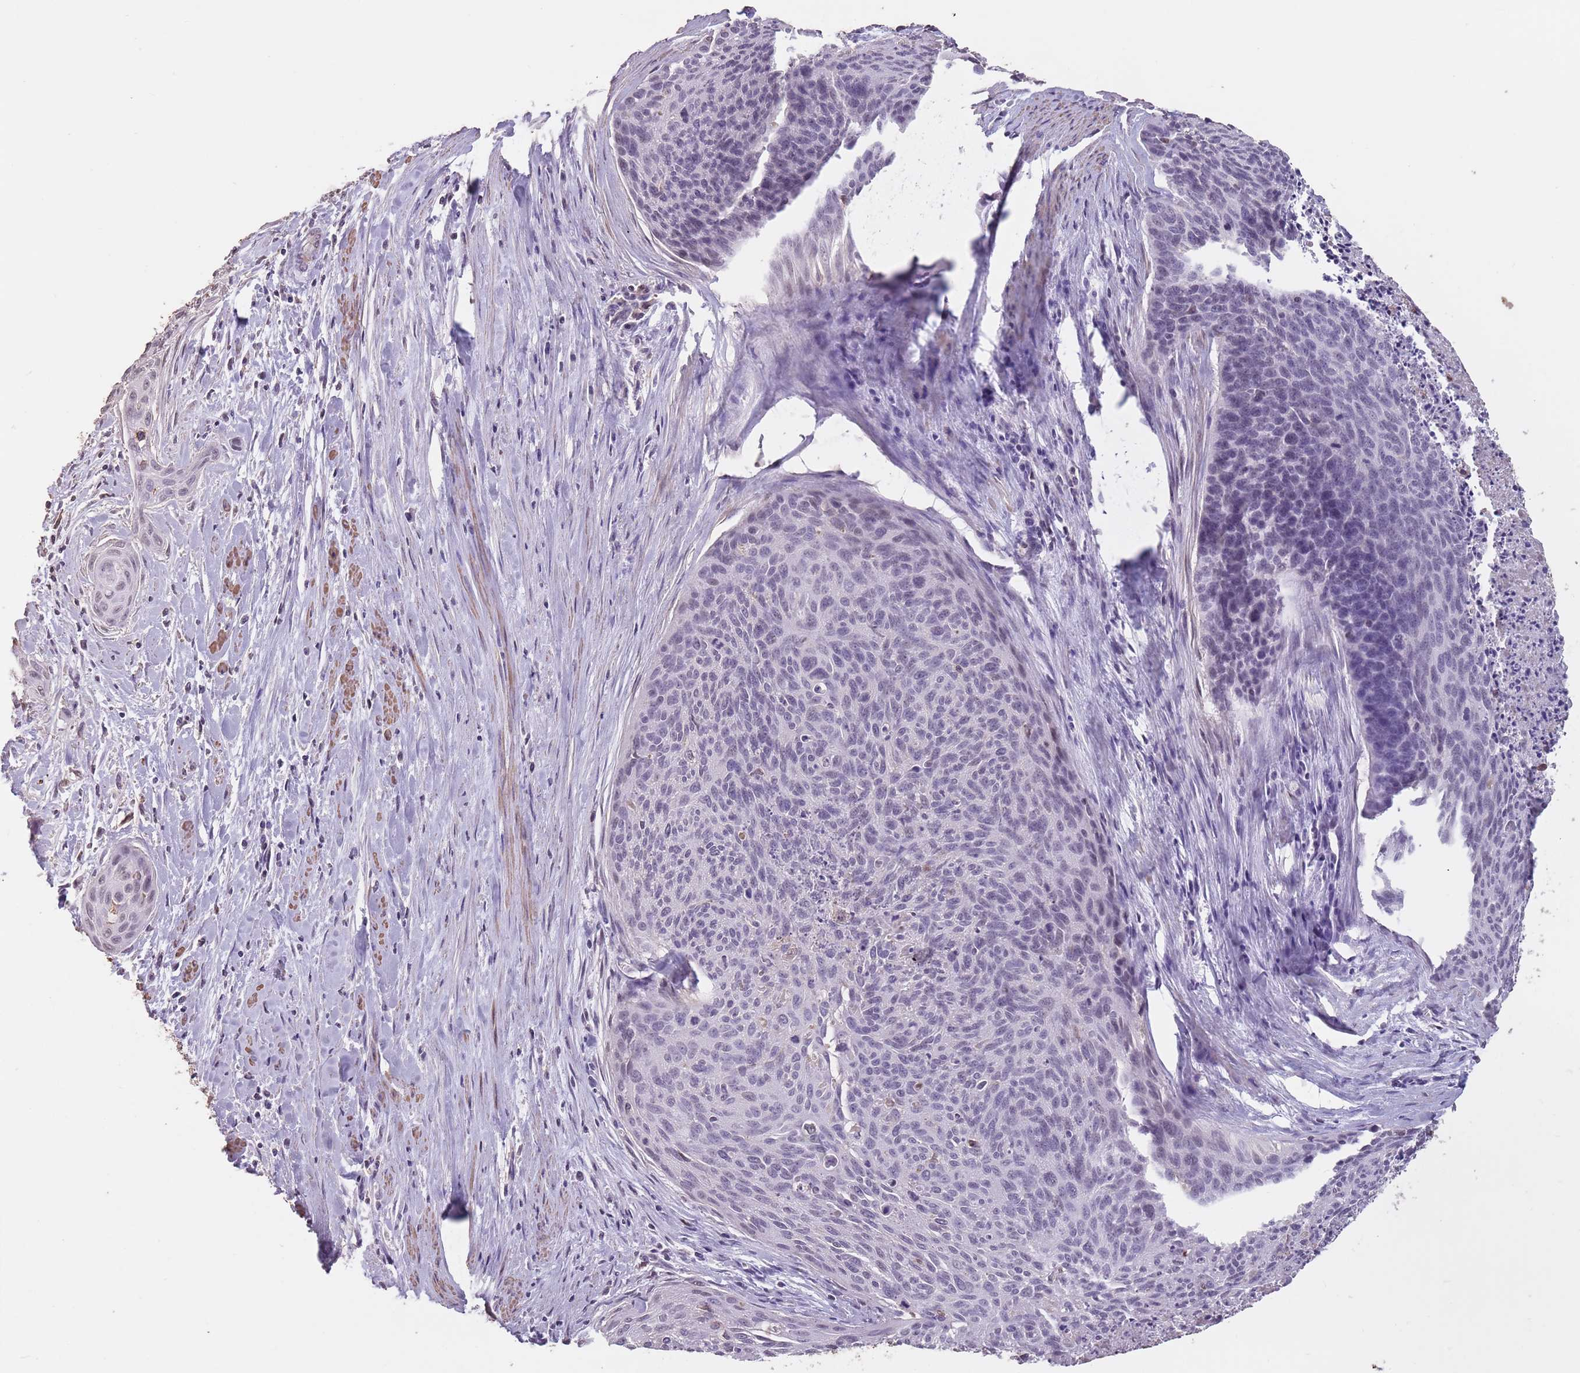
{"staining": {"intensity": "negative", "quantity": "none", "location": "none"}, "tissue": "cervical cancer", "cell_type": "Tumor cells", "image_type": "cancer", "snomed": [{"axis": "morphology", "description": "Squamous cell carcinoma, NOS"}, {"axis": "topography", "description": "Cervix"}], "caption": "Cervical squamous cell carcinoma stained for a protein using immunohistochemistry demonstrates no positivity tumor cells.", "gene": "SUN5", "patient": {"sex": "female", "age": 55}}